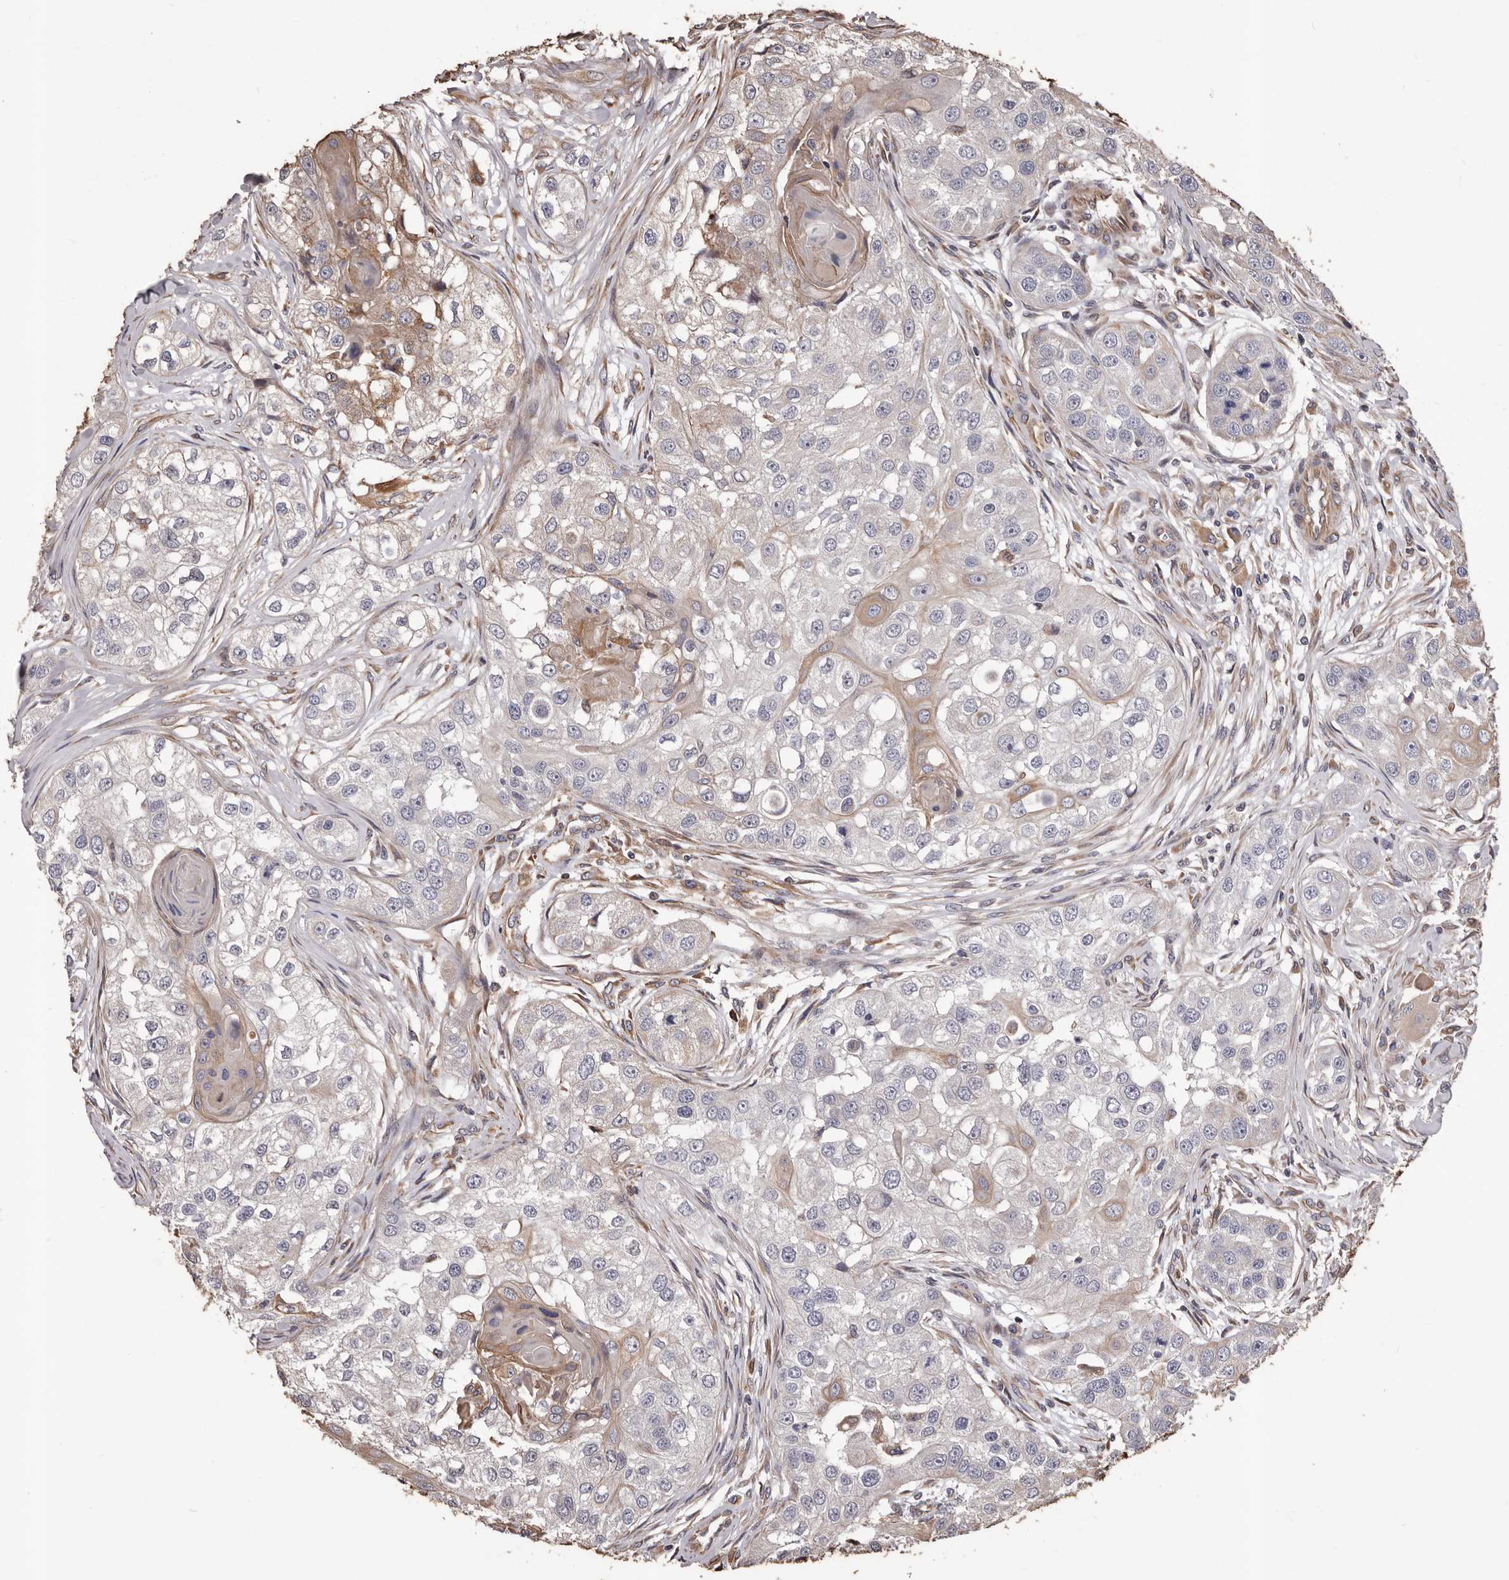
{"staining": {"intensity": "negative", "quantity": "none", "location": "none"}, "tissue": "head and neck cancer", "cell_type": "Tumor cells", "image_type": "cancer", "snomed": [{"axis": "morphology", "description": "Normal tissue, NOS"}, {"axis": "morphology", "description": "Squamous cell carcinoma, NOS"}, {"axis": "topography", "description": "Skeletal muscle"}, {"axis": "topography", "description": "Head-Neck"}], "caption": "This photomicrograph is of head and neck cancer (squamous cell carcinoma) stained with immunohistochemistry to label a protein in brown with the nuclei are counter-stained blue. There is no positivity in tumor cells. Brightfield microscopy of immunohistochemistry stained with DAB (3,3'-diaminobenzidine) (brown) and hematoxylin (blue), captured at high magnification.", "gene": "CEP104", "patient": {"sex": "male", "age": 51}}